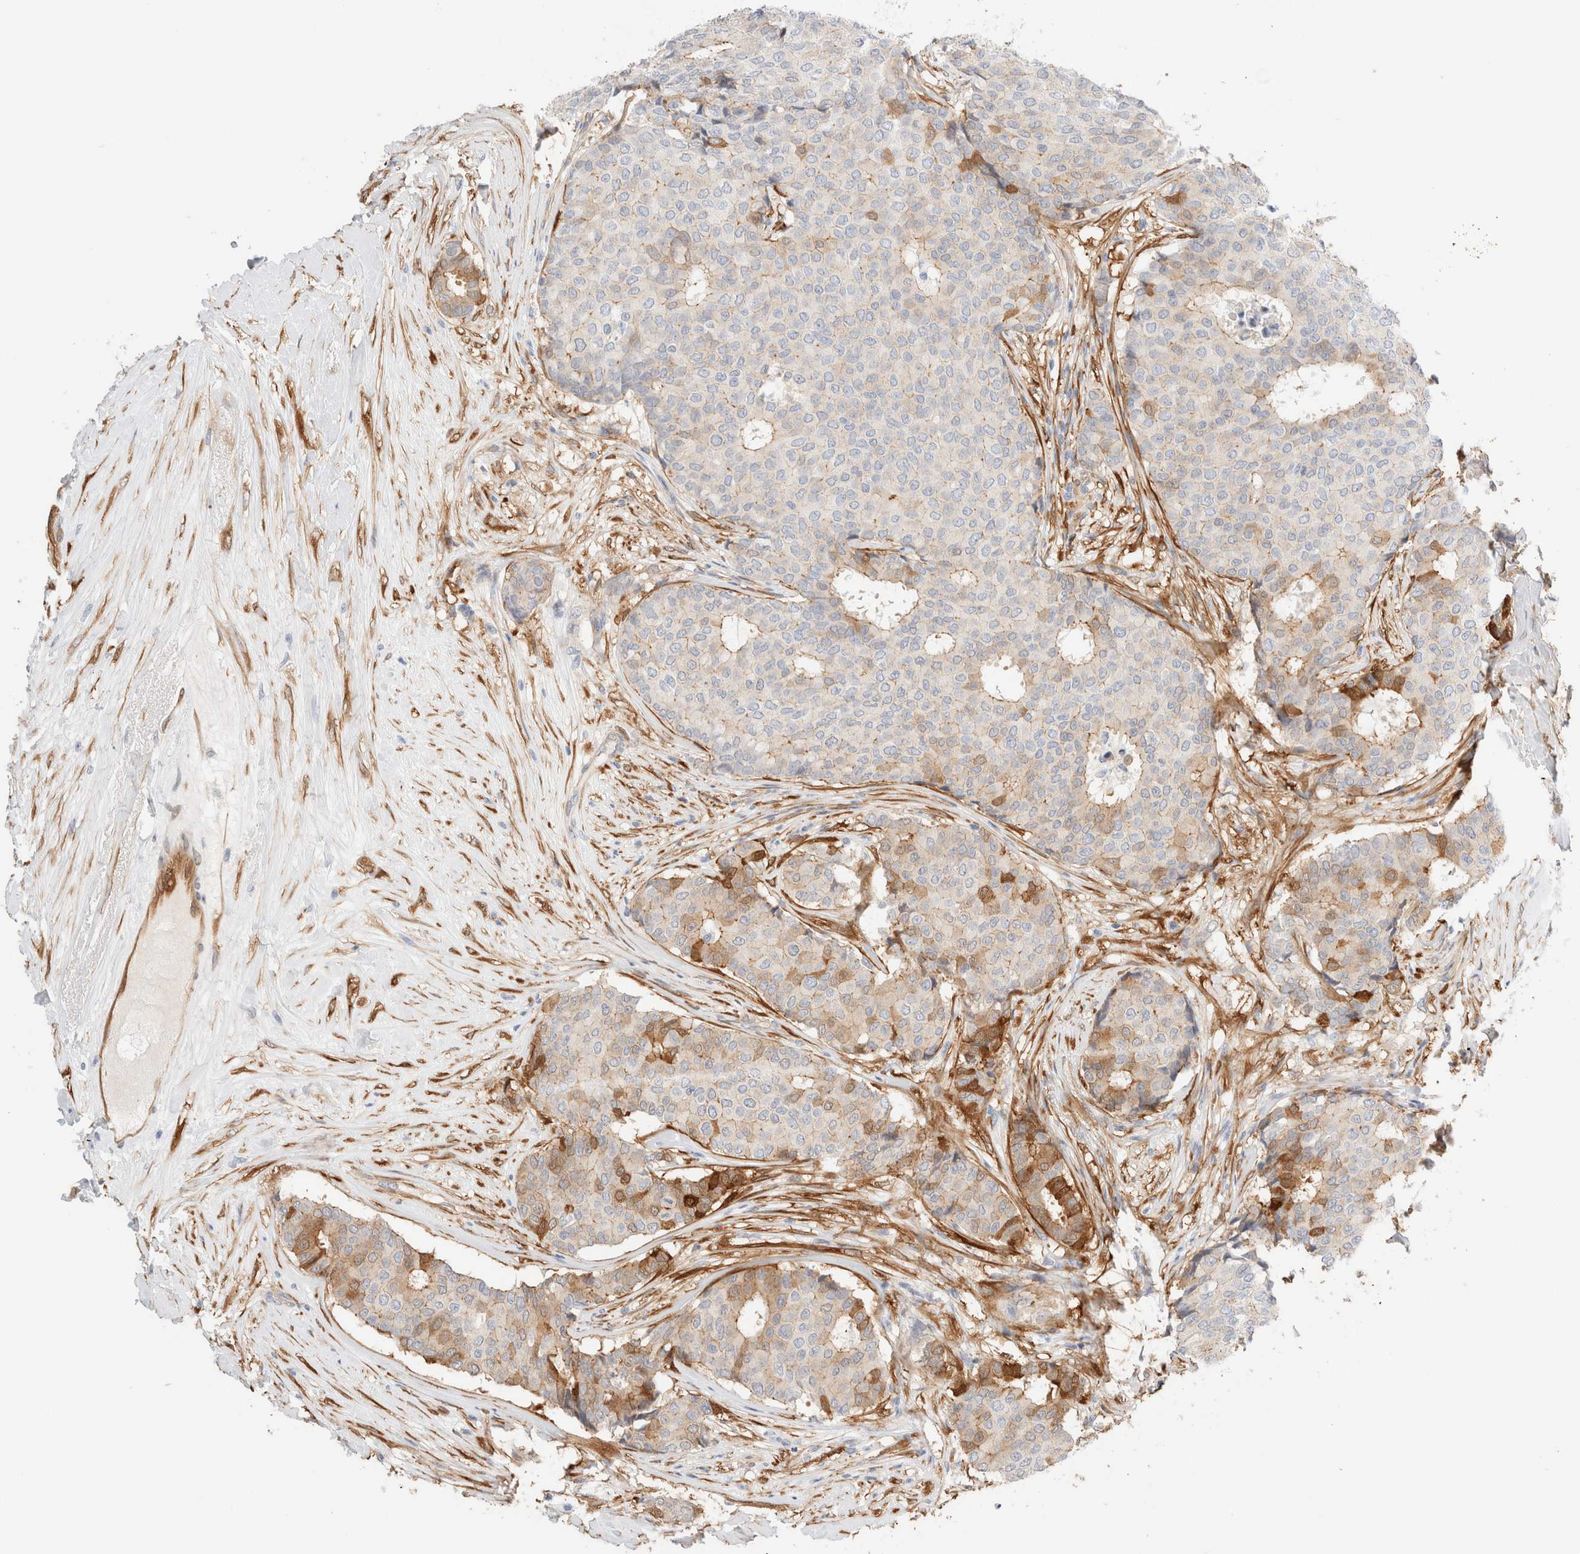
{"staining": {"intensity": "moderate", "quantity": "<25%", "location": "cytoplasmic/membranous"}, "tissue": "breast cancer", "cell_type": "Tumor cells", "image_type": "cancer", "snomed": [{"axis": "morphology", "description": "Duct carcinoma"}, {"axis": "topography", "description": "Breast"}], "caption": "A histopathology image of human breast intraductal carcinoma stained for a protein exhibits moderate cytoplasmic/membranous brown staining in tumor cells.", "gene": "LMCD1", "patient": {"sex": "female", "age": 75}}